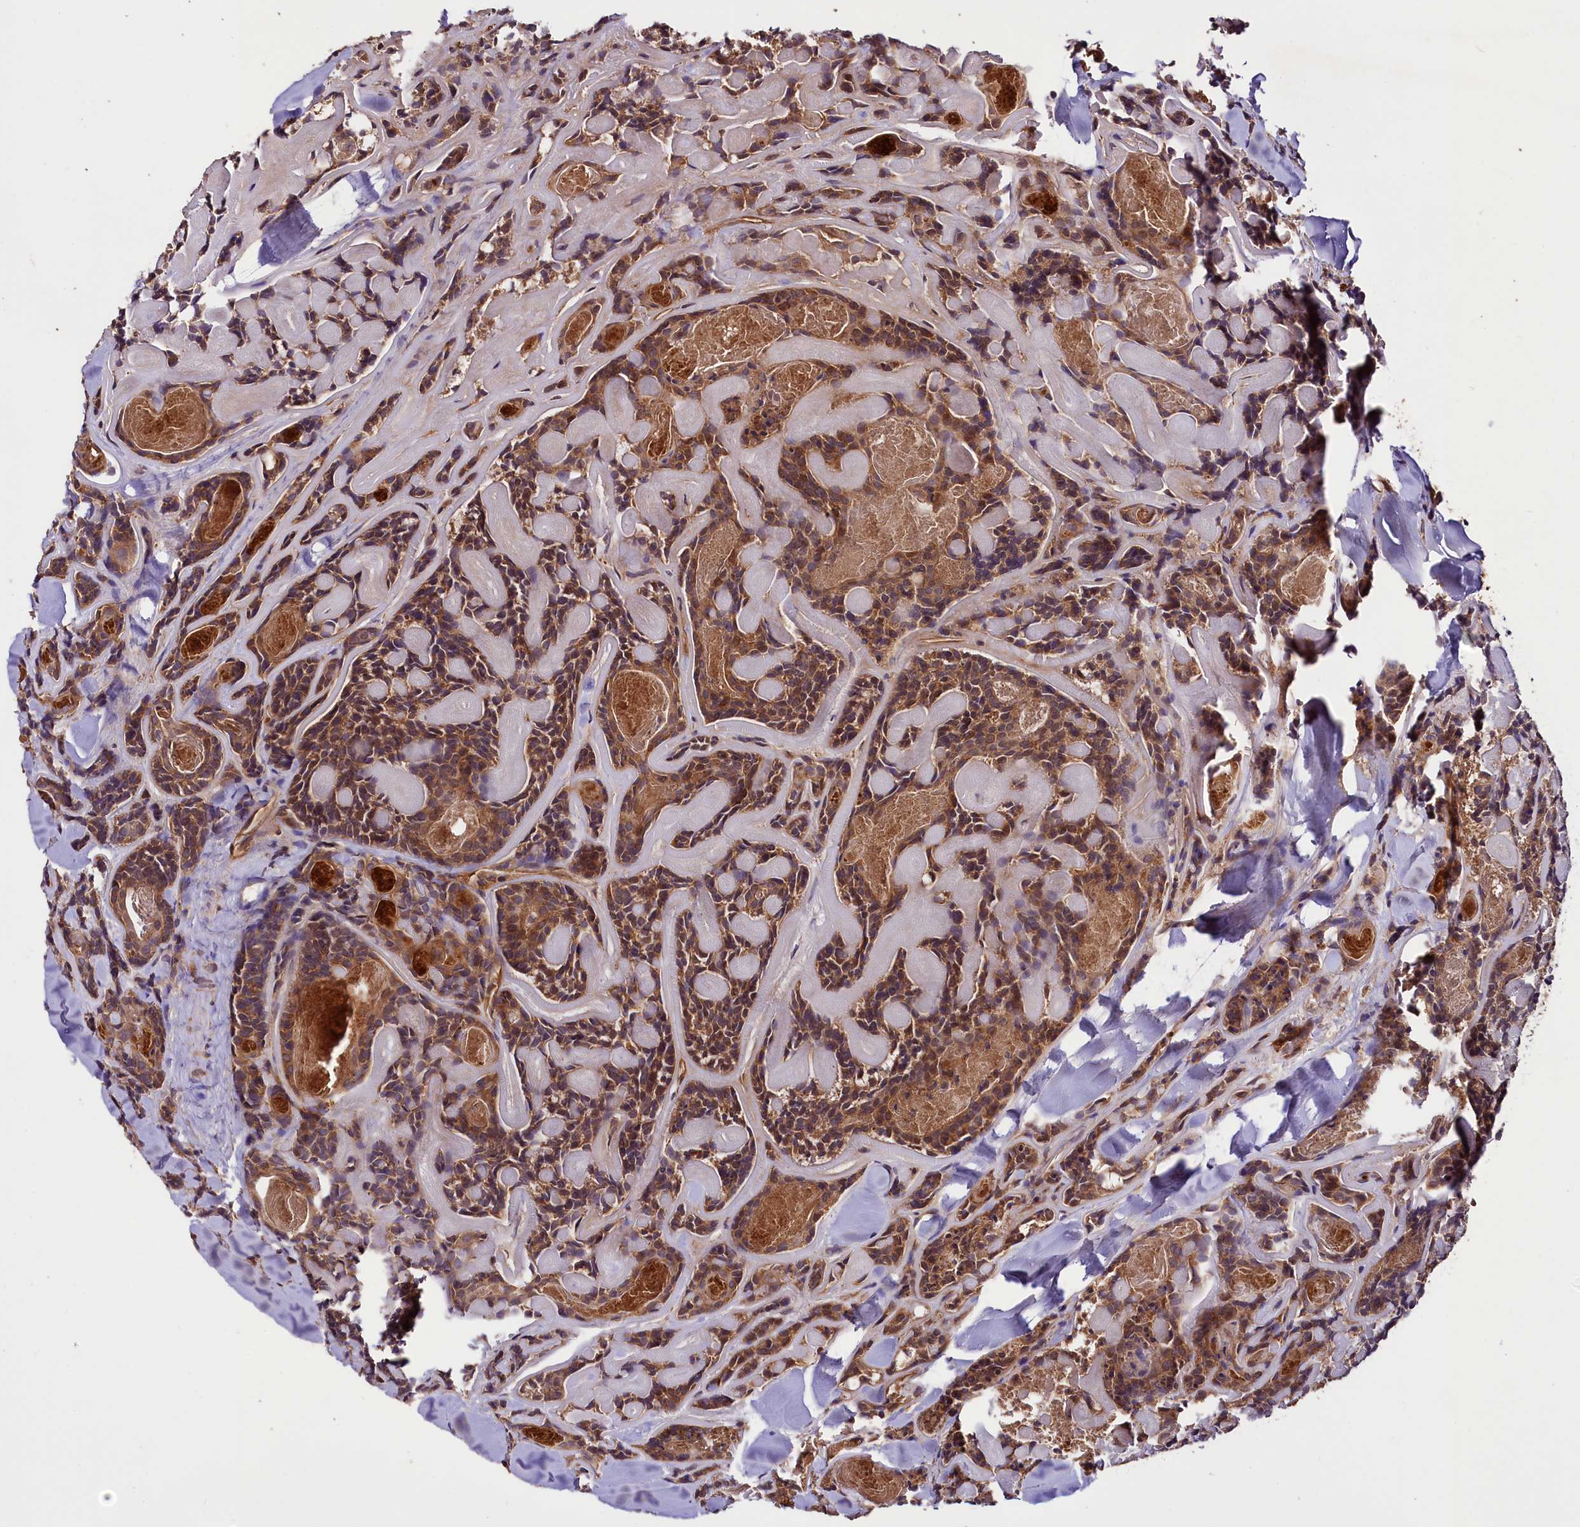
{"staining": {"intensity": "moderate", "quantity": ">75%", "location": "cytoplasmic/membranous"}, "tissue": "head and neck cancer", "cell_type": "Tumor cells", "image_type": "cancer", "snomed": [{"axis": "morphology", "description": "Adenocarcinoma, NOS"}, {"axis": "topography", "description": "Salivary gland"}, {"axis": "topography", "description": "Head-Neck"}], "caption": "Protein staining displays moderate cytoplasmic/membranous positivity in approximately >75% of tumor cells in head and neck adenocarcinoma. (DAB (3,3'-diaminobenzidine) = brown stain, brightfield microscopy at high magnification).", "gene": "CEP295", "patient": {"sex": "female", "age": 63}}